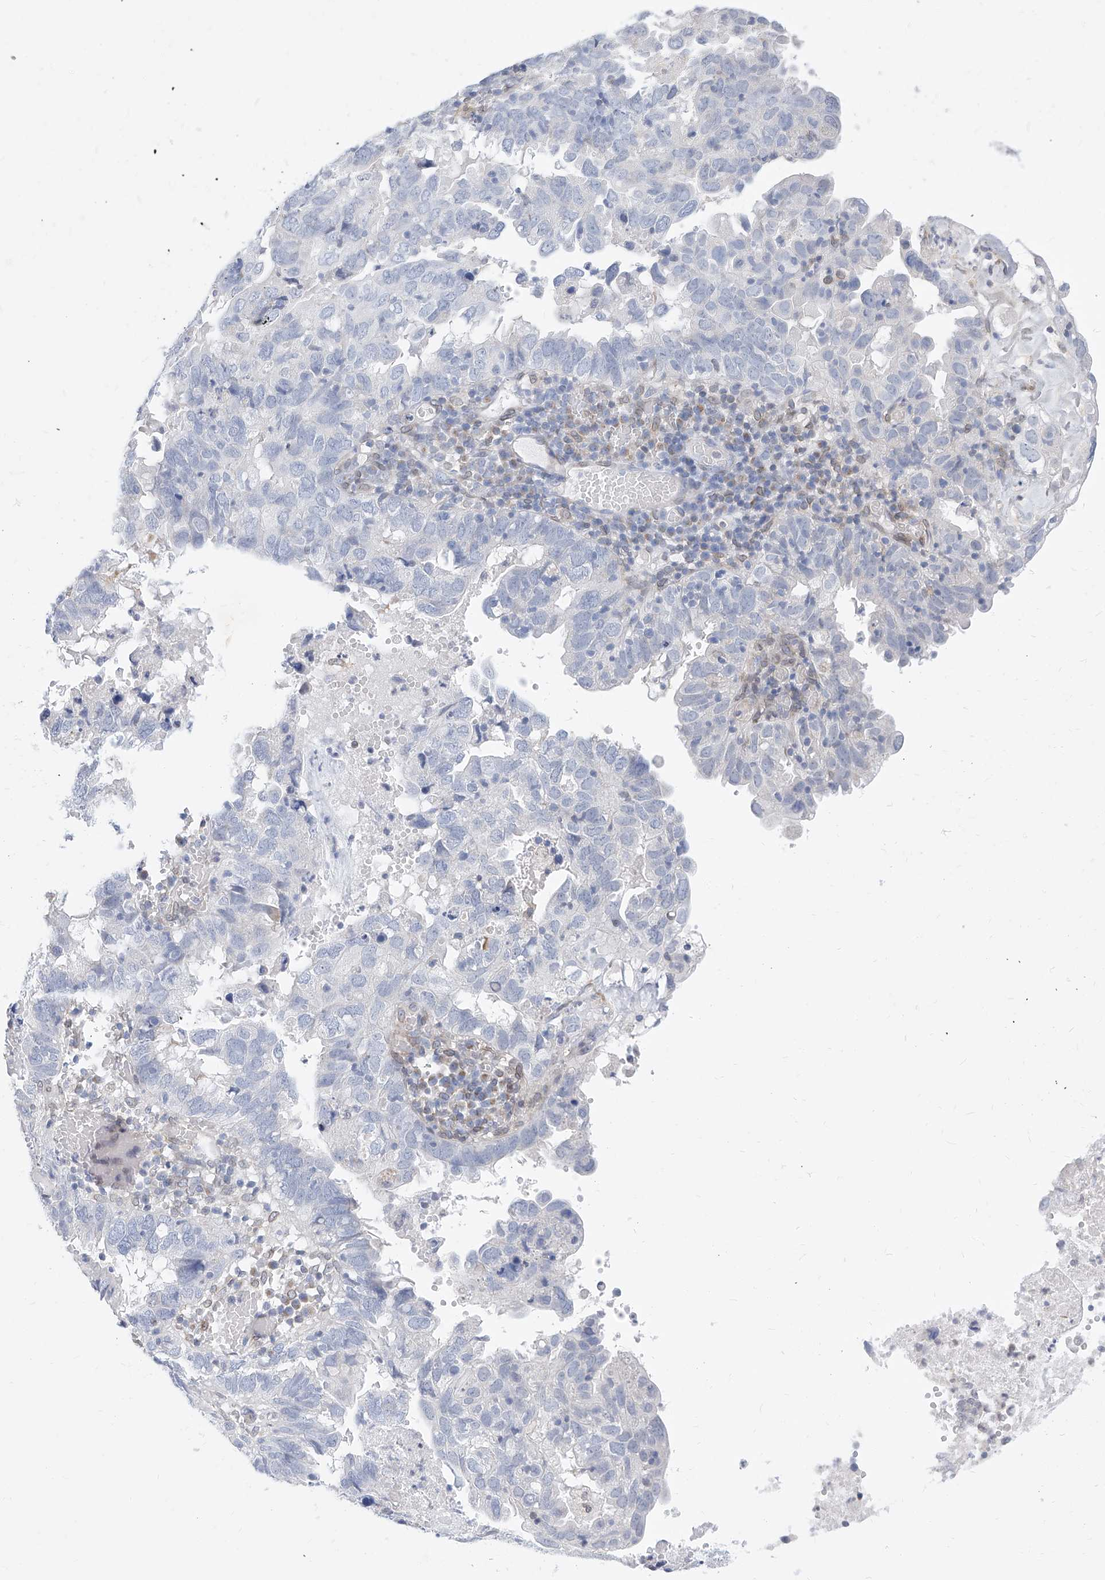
{"staining": {"intensity": "negative", "quantity": "none", "location": "none"}, "tissue": "endometrial cancer", "cell_type": "Tumor cells", "image_type": "cancer", "snomed": [{"axis": "morphology", "description": "Adenocarcinoma, NOS"}, {"axis": "topography", "description": "Uterus"}], "caption": "There is no significant positivity in tumor cells of endometrial cancer.", "gene": "MX2", "patient": {"sex": "female", "age": 77}}